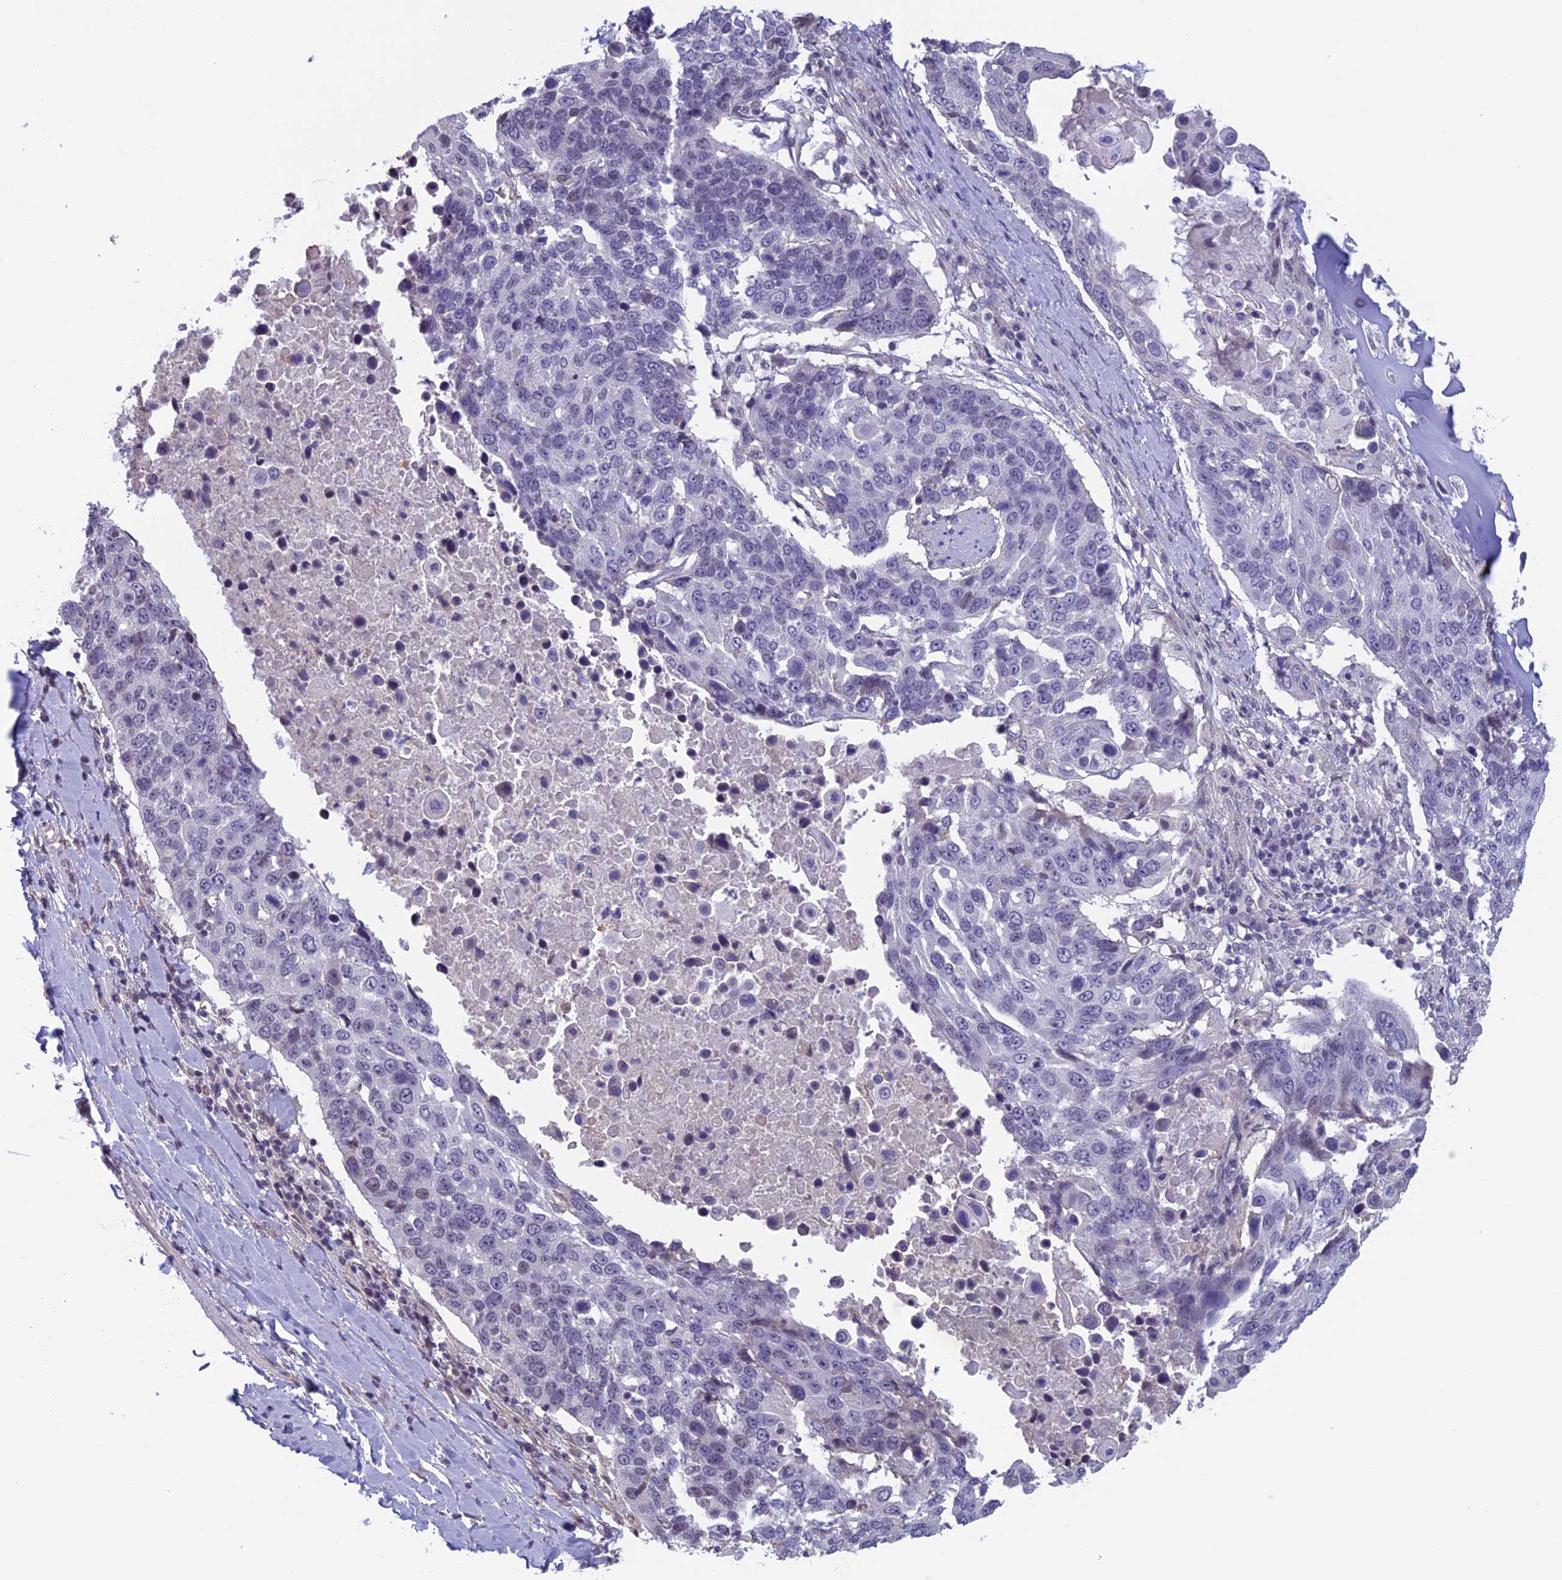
{"staining": {"intensity": "negative", "quantity": "none", "location": "none"}, "tissue": "lung cancer", "cell_type": "Tumor cells", "image_type": "cancer", "snomed": [{"axis": "morphology", "description": "Squamous cell carcinoma, NOS"}, {"axis": "topography", "description": "Lung"}], "caption": "Immunohistochemistry of human squamous cell carcinoma (lung) shows no expression in tumor cells.", "gene": "SLC1A6", "patient": {"sex": "male", "age": 66}}